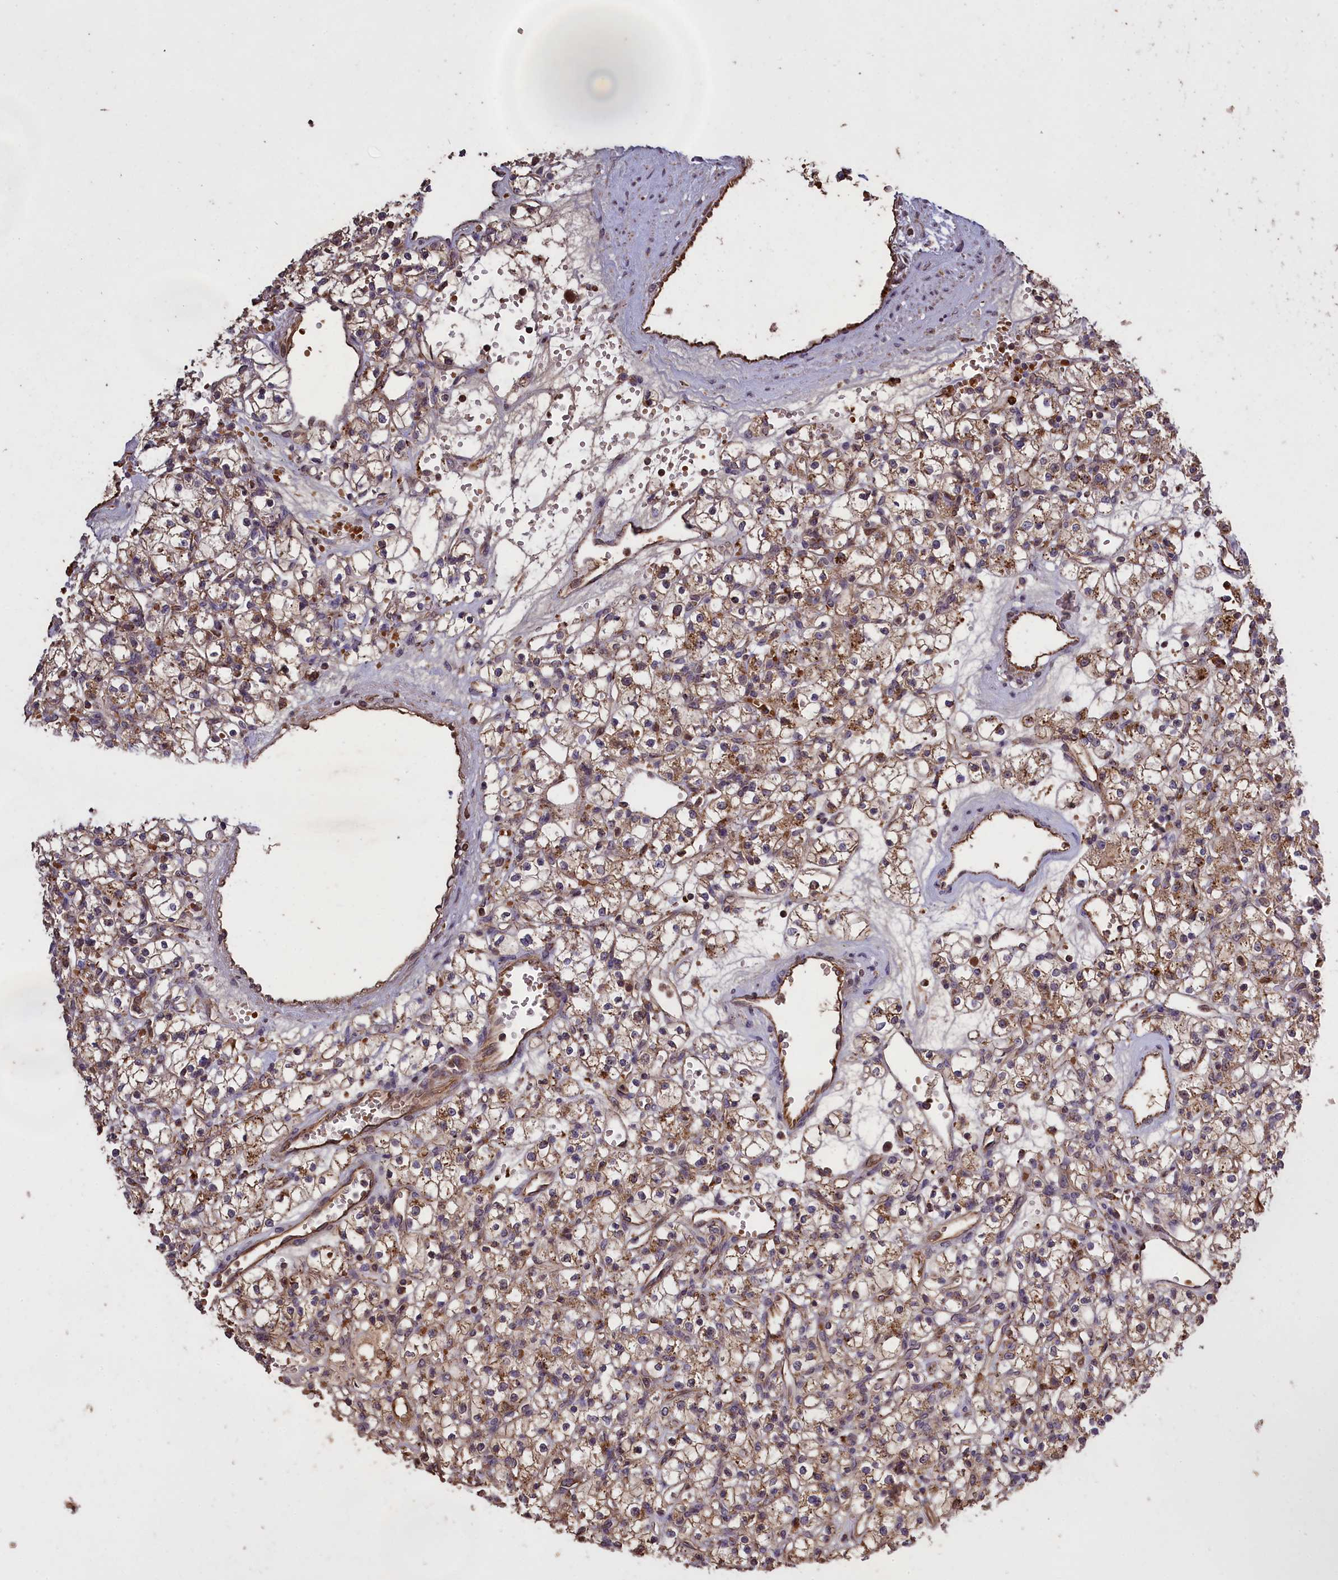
{"staining": {"intensity": "moderate", "quantity": "25%-75%", "location": "cytoplasmic/membranous"}, "tissue": "renal cancer", "cell_type": "Tumor cells", "image_type": "cancer", "snomed": [{"axis": "morphology", "description": "Adenocarcinoma, NOS"}, {"axis": "topography", "description": "Kidney"}], "caption": "Adenocarcinoma (renal) stained with DAB IHC displays medium levels of moderate cytoplasmic/membranous staining in approximately 25%-75% of tumor cells.", "gene": "CLRN2", "patient": {"sex": "female", "age": 59}}